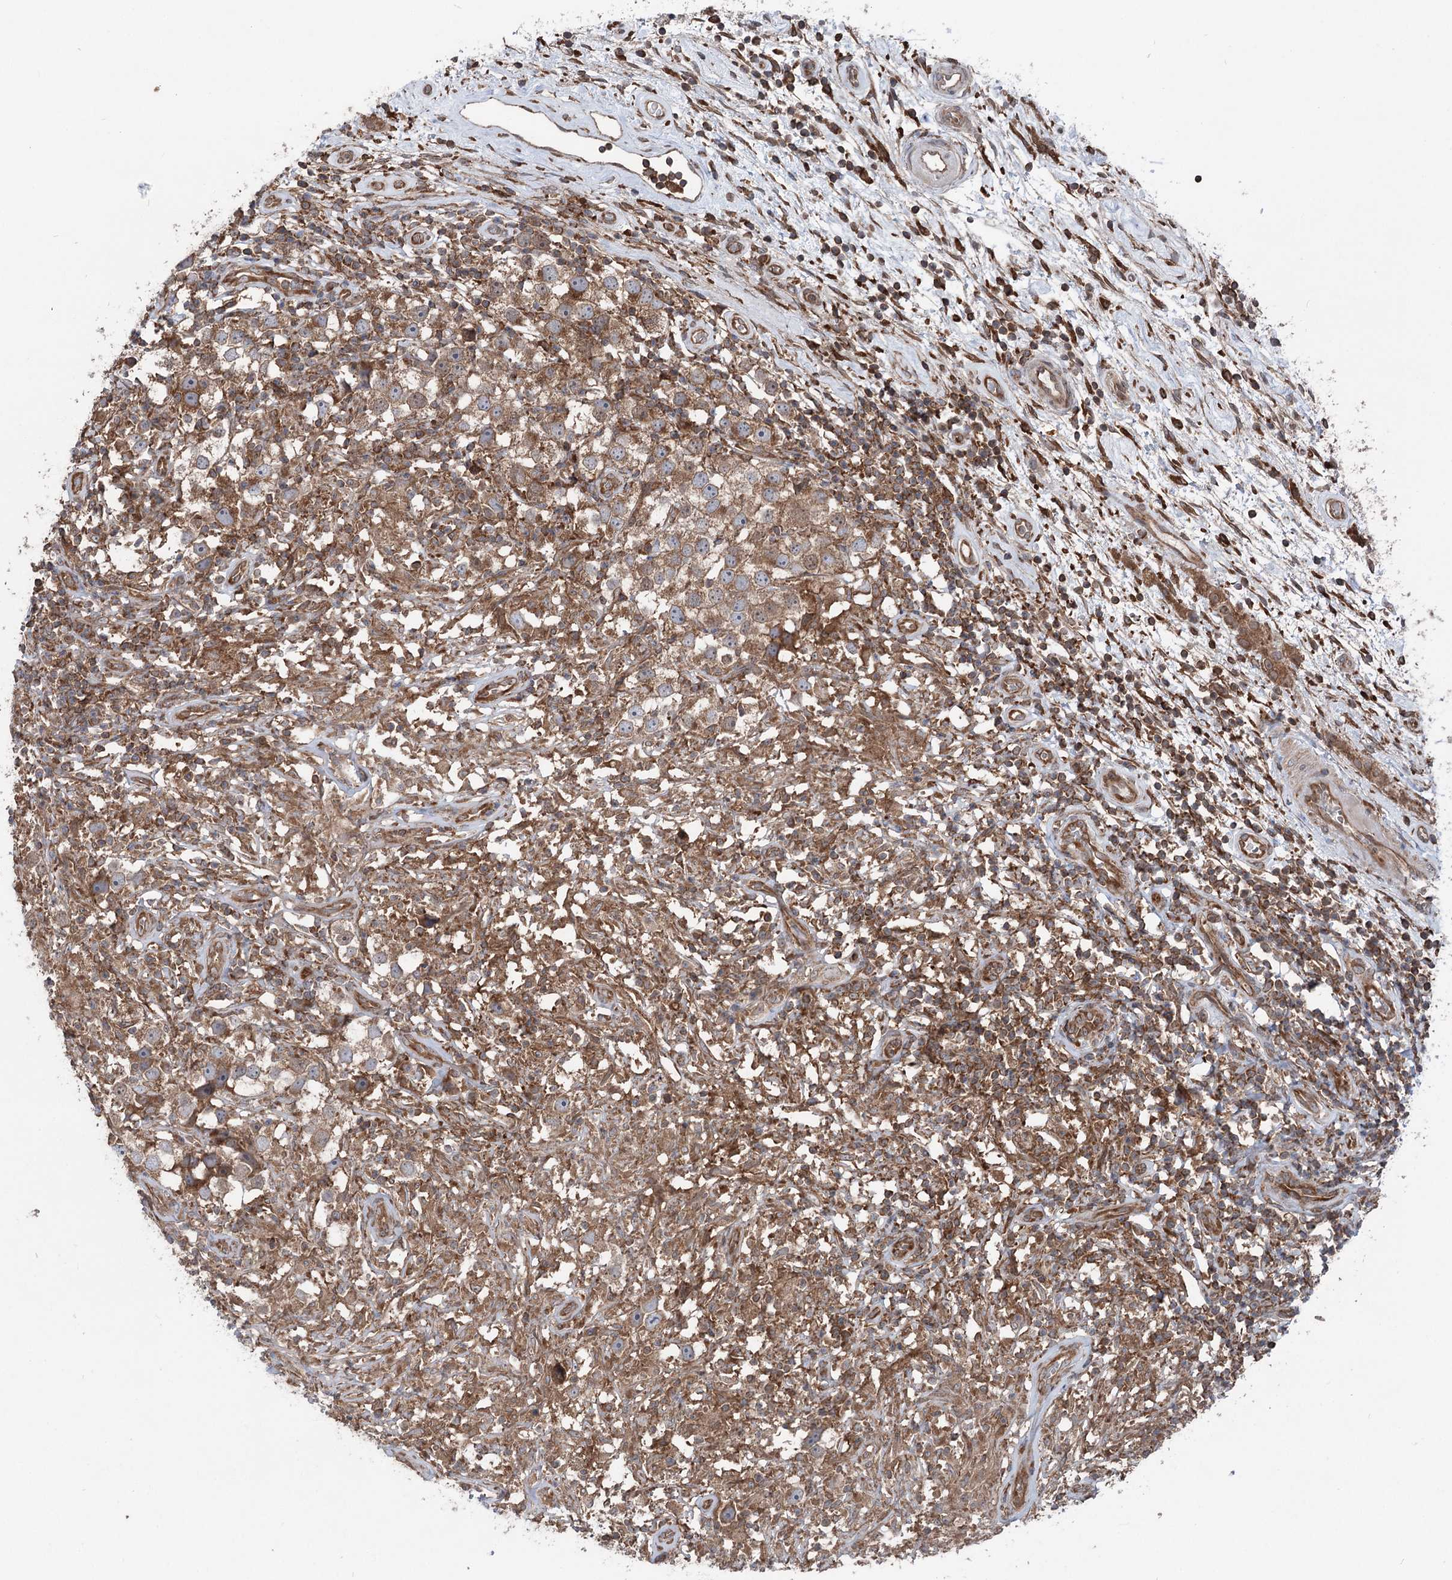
{"staining": {"intensity": "moderate", "quantity": ">75%", "location": "cytoplasmic/membranous"}, "tissue": "testis cancer", "cell_type": "Tumor cells", "image_type": "cancer", "snomed": [{"axis": "morphology", "description": "Seminoma, NOS"}, {"axis": "topography", "description": "Testis"}], "caption": "Seminoma (testis) tissue demonstrates moderate cytoplasmic/membranous positivity in approximately >75% of tumor cells", "gene": "PPP1R21", "patient": {"sex": "male", "age": 49}}